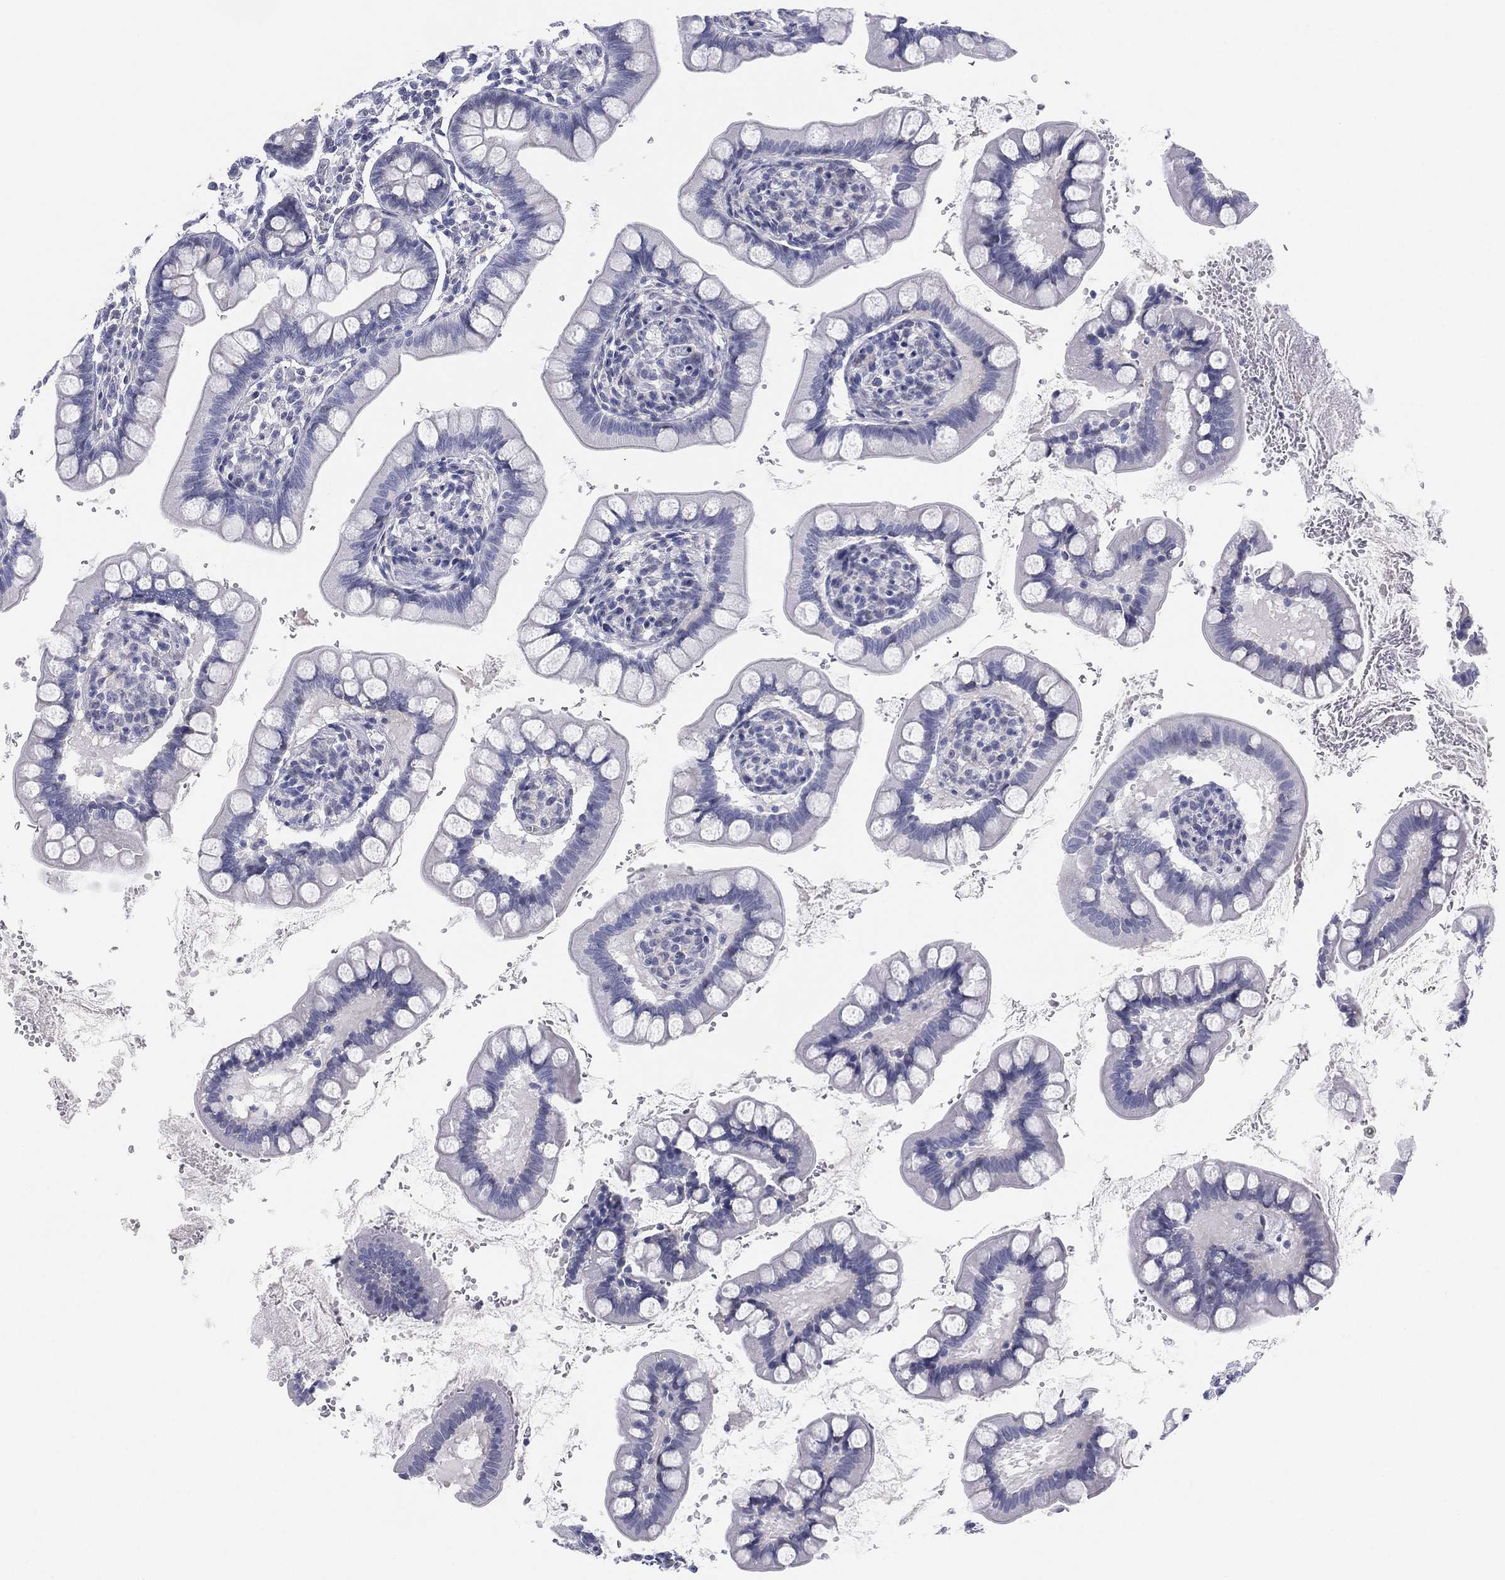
{"staining": {"intensity": "negative", "quantity": "none", "location": "none"}, "tissue": "small intestine", "cell_type": "Glandular cells", "image_type": "normal", "snomed": [{"axis": "morphology", "description": "Normal tissue, NOS"}, {"axis": "topography", "description": "Small intestine"}], "caption": "A micrograph of small intestine stained for a protein displays no brown staining in glandular cells.", "gene": "MLF1", "patient": {"sex": "female", "age": 56}}